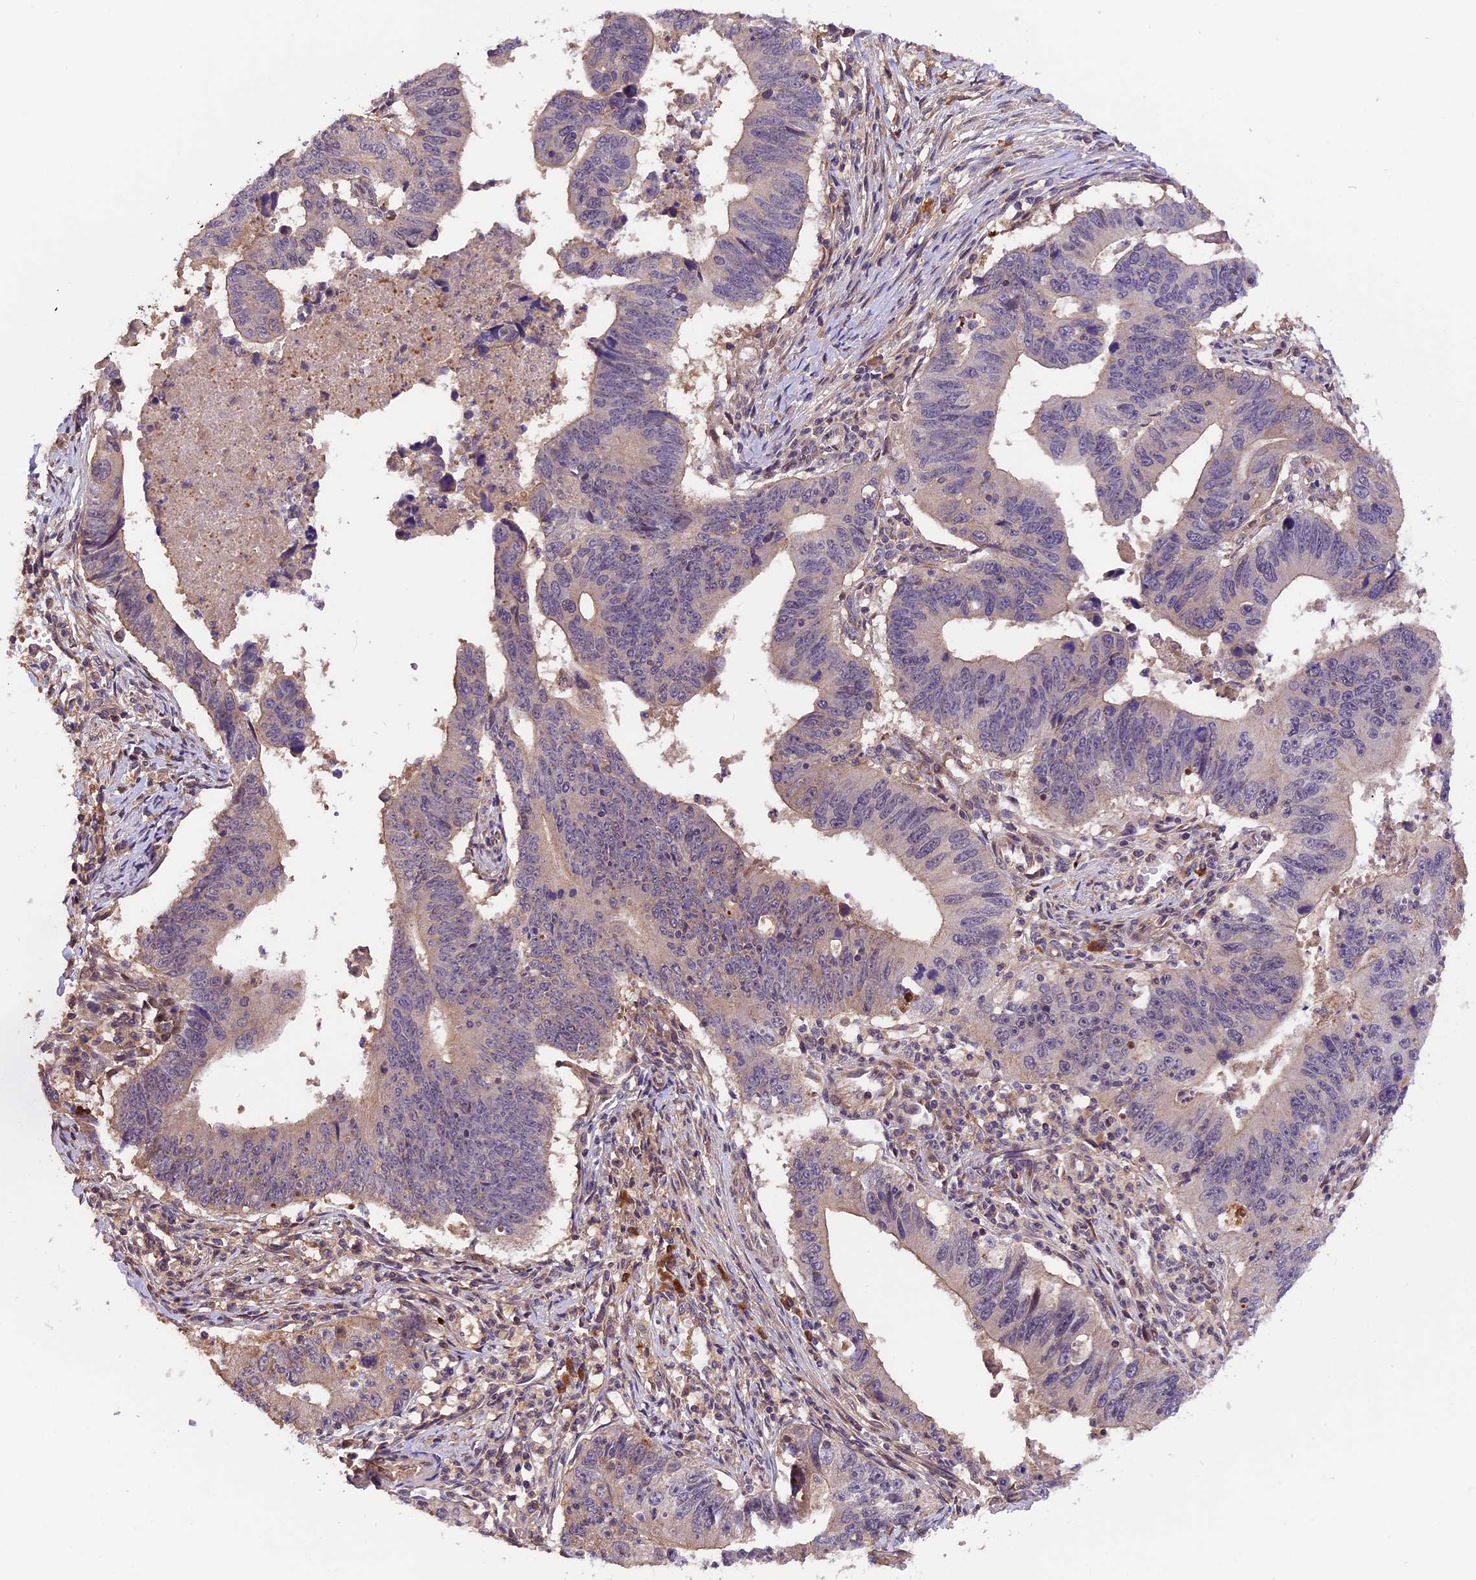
{"staining": {"intensity": "negative", "quantity": "none", "location": "none"}, "tissue": "stomach cancer", "cell_type": "Tumor cells", "image_type": "cancer", "snomed": [{"axis": "morphology", "description": "Adenocarcinoma, NOS"}, {"axis": "topography", "description": "Stomach"}], "caption": "Stomach cancer was stained to show a protein in brown. There is no significant staining in tumor cells.", "gene": "SETD6", "patient": {"sex": "male", "age": 59}}